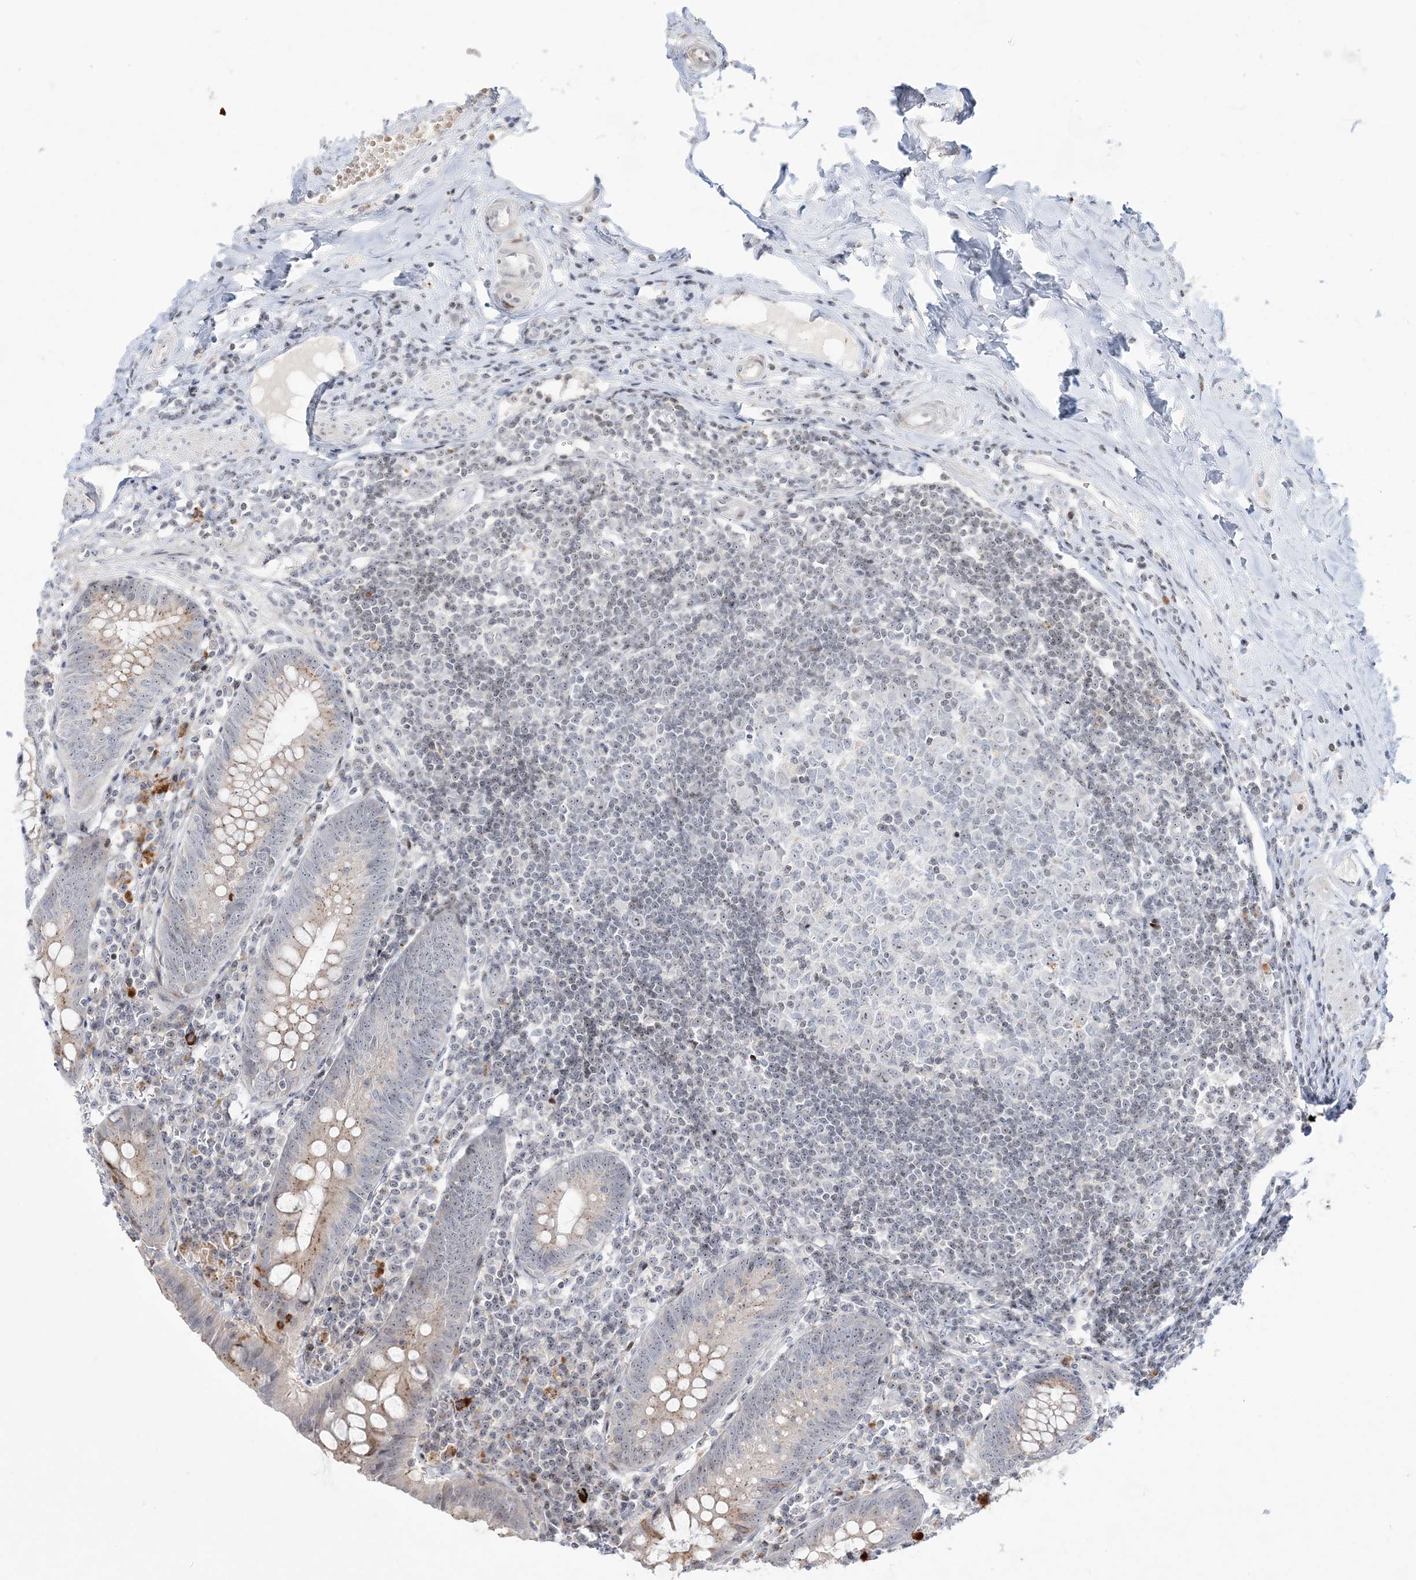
{"staining": {"intensity": "negative", "quantity": "none", "location": "none"}, "tissue": "appendix", "cell_type": "Glandular cells", "image_type": "normal", "snomed": [{"axis": "morphology", "description": "Normal tissue, NOS"}, {"axis": "topography", "description": "Appendix"}], "caption": "Human appendix stained for a protein using immunohistochemistry (IHC) demonstrates no staining in glandular cells.", "gene": "SH3BP4", "patient": {"sex": "female", "age": 54}}